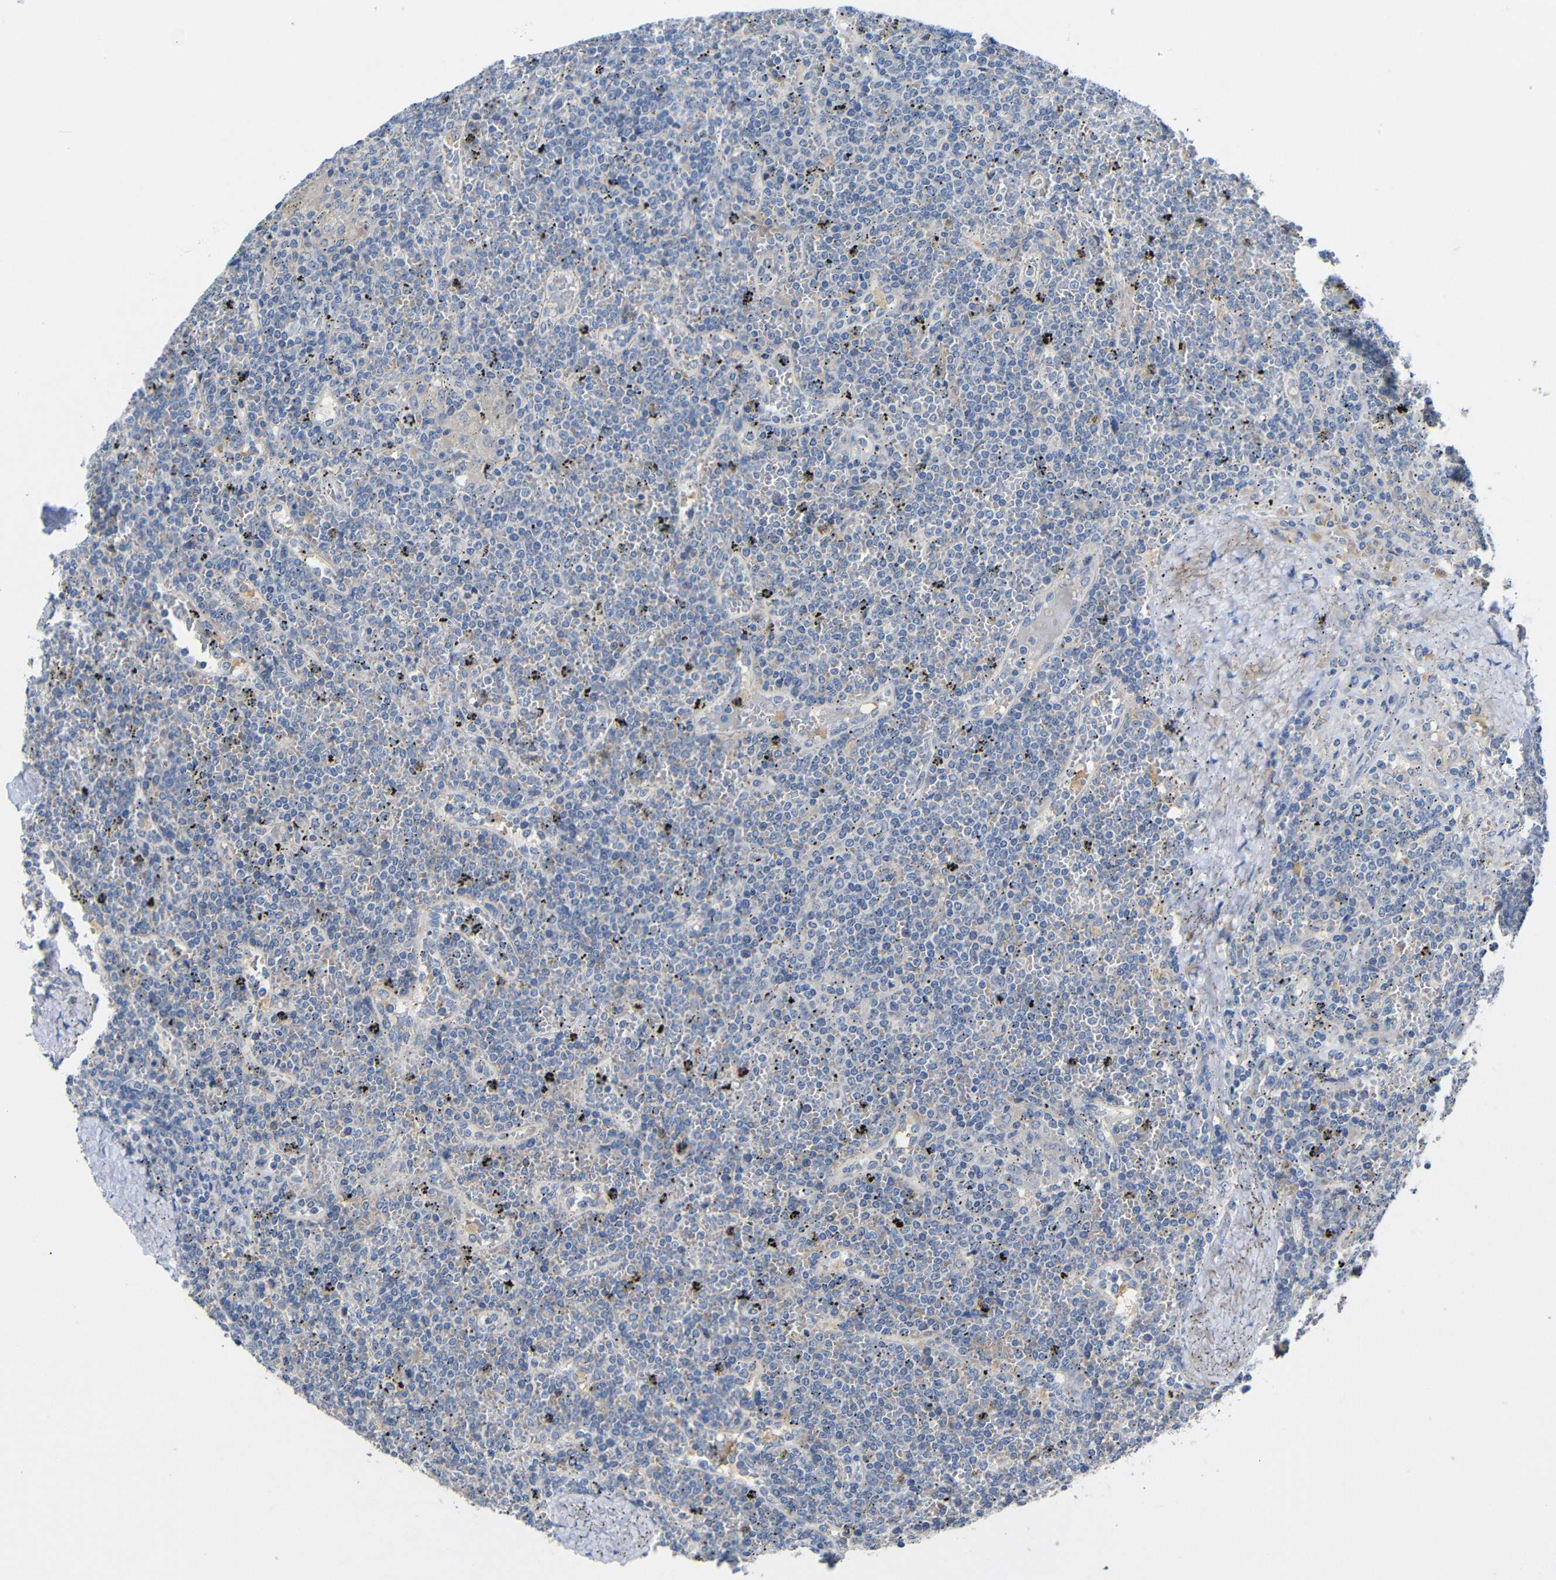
{"staining": {"intensity": "negative", "quantity": "none", "location": "none"}, "tissue": "lymphoma", "cell_type": "Tumor cells", "image_type": "cancer", "snomed": [{"axis": "morphology", "description": "Malignant lymphoma, non-Hodgkin's type, Low grade"}, {"axis": "topography", "description": "Spleen"}], "caption": "Immunohistochemistry (IHC) micrograph of neoplastic tissue: human lymphoma stained with DAB (3,3'-diaminobenzidine) demonstrates no significant protein expression in tumor cells. (DAB (3,3'-diaminobenzidine) IHC, high magnification).", "gene": "HNF1A", "patient": {"sex": "female", "age": 19}}